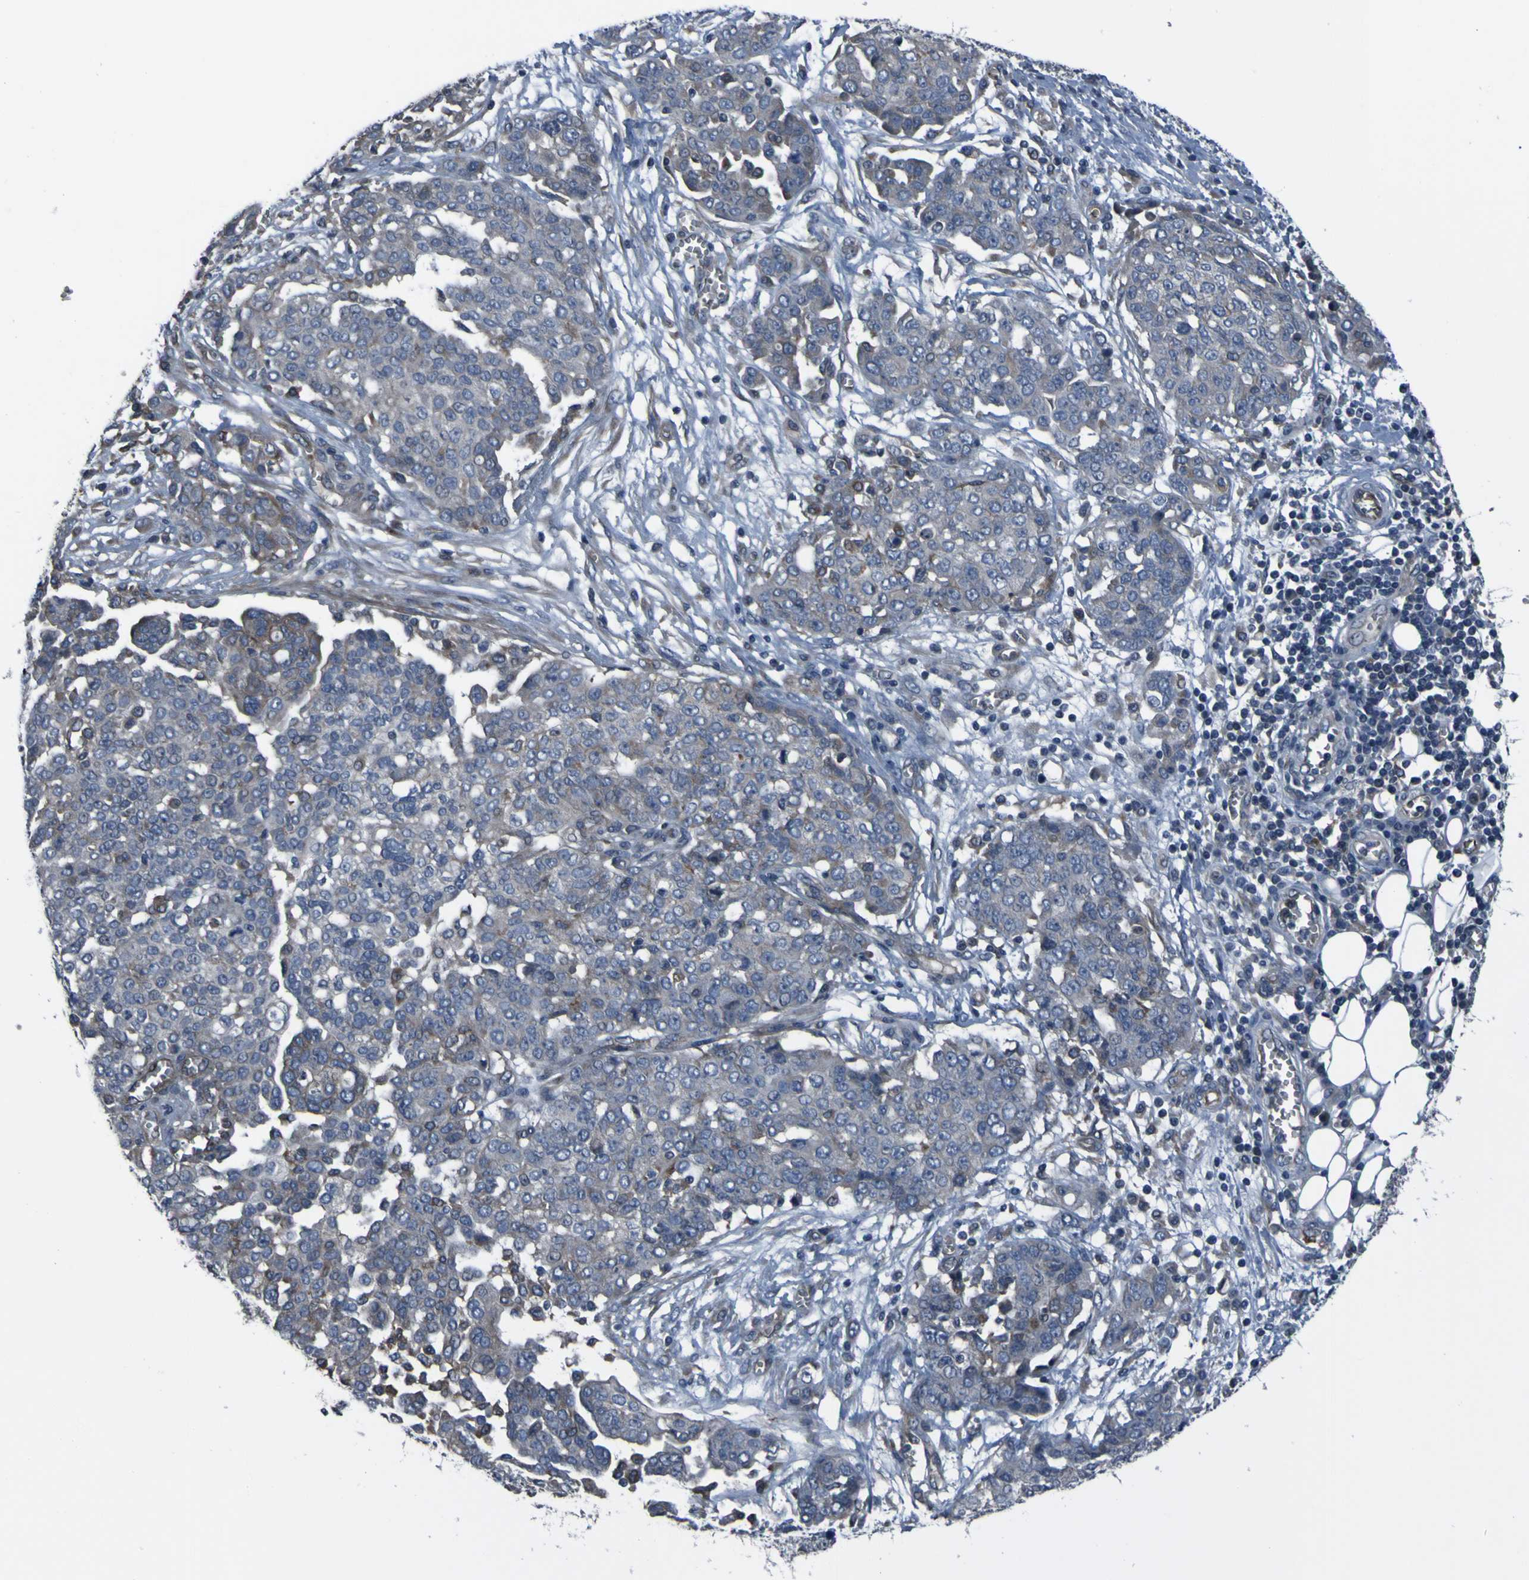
{"staining": {"intensity": "weak", "quantity": "<25%", "location": "cytoplasmic/membranous"}, "tissue": "ovarian cancer", "cell_type": "Tumor cells", "image_type": "cancer", "snomed": [{"axis": "morphology", "description": "Cystadenocarcinoma, serous, NOS"}, {"axis": "topography", "description": "Soft tissue"}, {"axis": "topography", "description": "Ovary"}], "caption": "Immunohistochemical staining of human ovarian cancer exhibits no significant positivity in tumor cells. The staining was performed using DAB (3,3'-diaminobenzidine) to visualize the protein expression in brown, while the nuclei were stained in blue with hematoxylin (Magnification: 20x).", "gene": "GRAMD1A", "patient": {"sex": "female", "age": 57}}